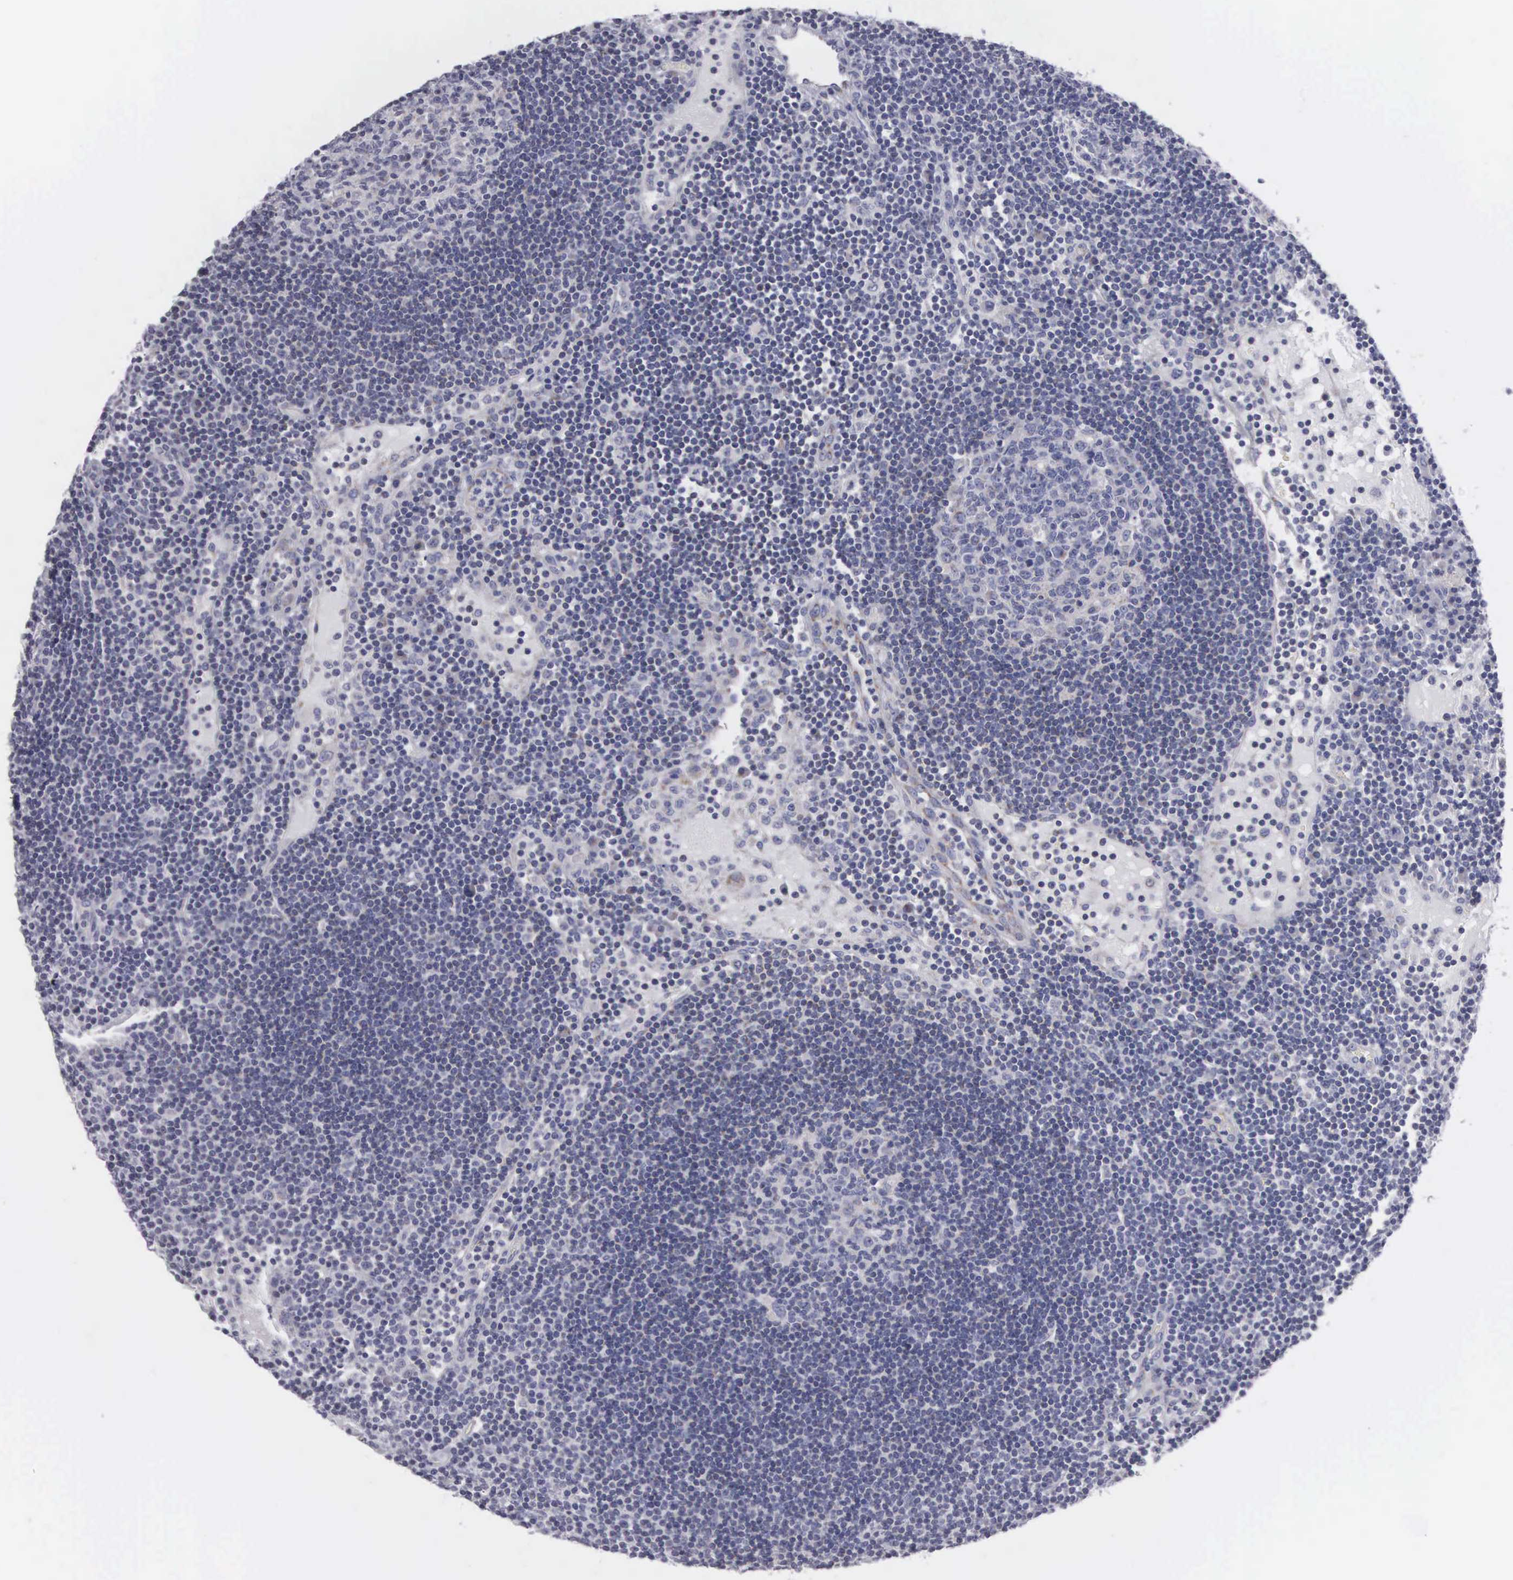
{"staining": {"intensity": "weak", "quantity": "<25%", "location": "cytoplasmic/membranous"}, "tissue": "lymph node", "cell_type": "Germinal center cells", "image_type": "normal", "snomed": [{"axis": "morphology", "description": "Normal tissue, NOS"}, {"axis": "topography", "description": "Lymph node"}], "caption": "DAB immunohistochemical staining of normal human lymph node demonstrates no significant staining in germinal center cells. Nuclei are stained in blue.", "gene": "APOOL", "patient": {"sex": "male", "age": 54}}